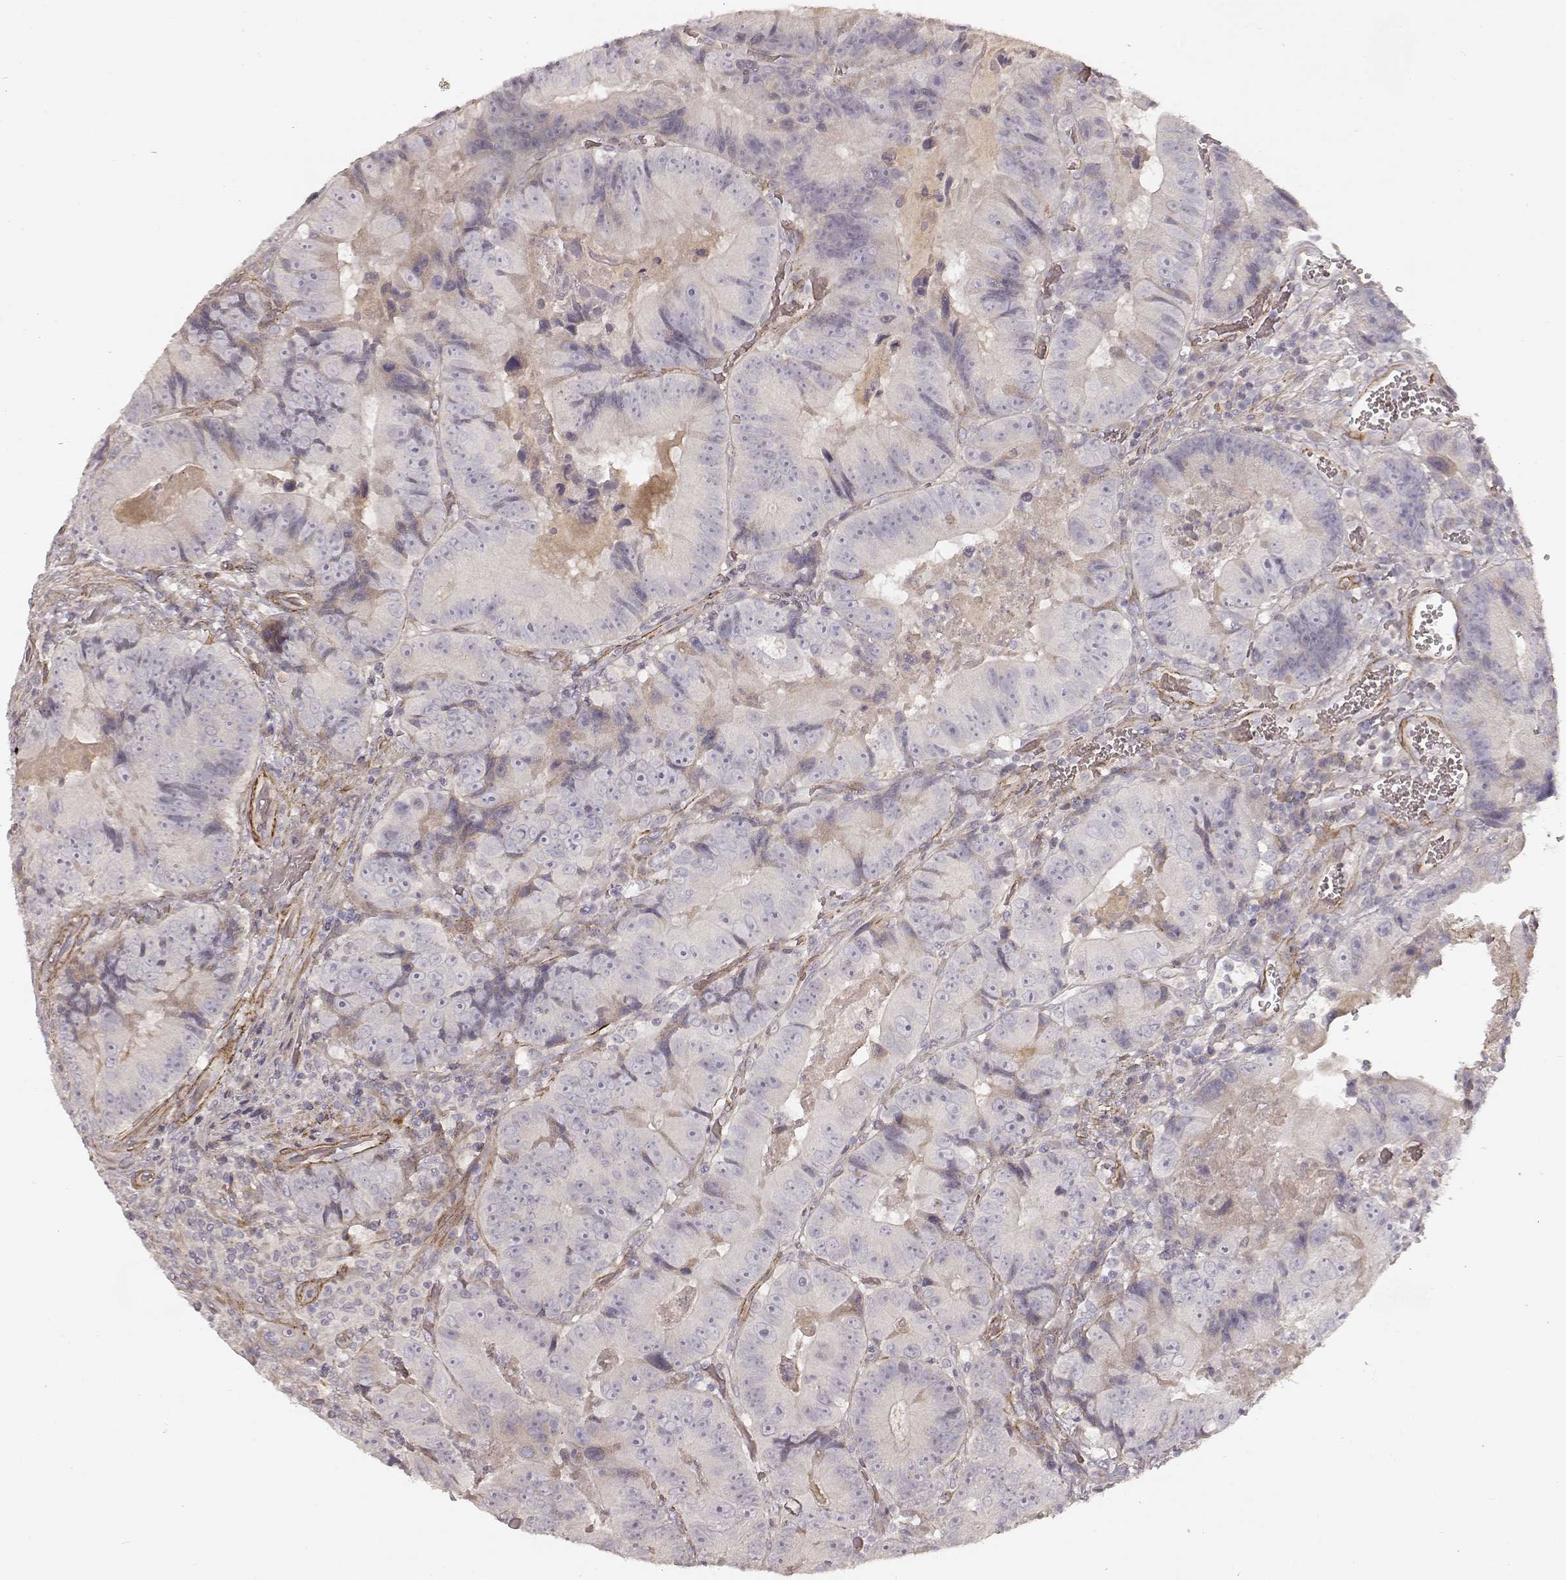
{"staining": {"intensity": "negative", "quantity": "none", "location": "none"}, "tissue": "colorectal cancer", "cell_type": "Tumor cells", "image_type": "cancer", "snomed": [{"axis": "morphology", "description": "Adenocarcinoma, NOS"}, {"axis": "topography", "description": "Colon"}], "caption": "Protein analysis of adenocarcinoma (colorectal) shows no significant staining in tumor cells. (Brightfield microscopy of DAB (3,3'-diaminobenzidine) immunohistochemistry (IHC) at high magnification).", "gene": "KCNJ9", "patient": {"sex": "female", "age": 86}}